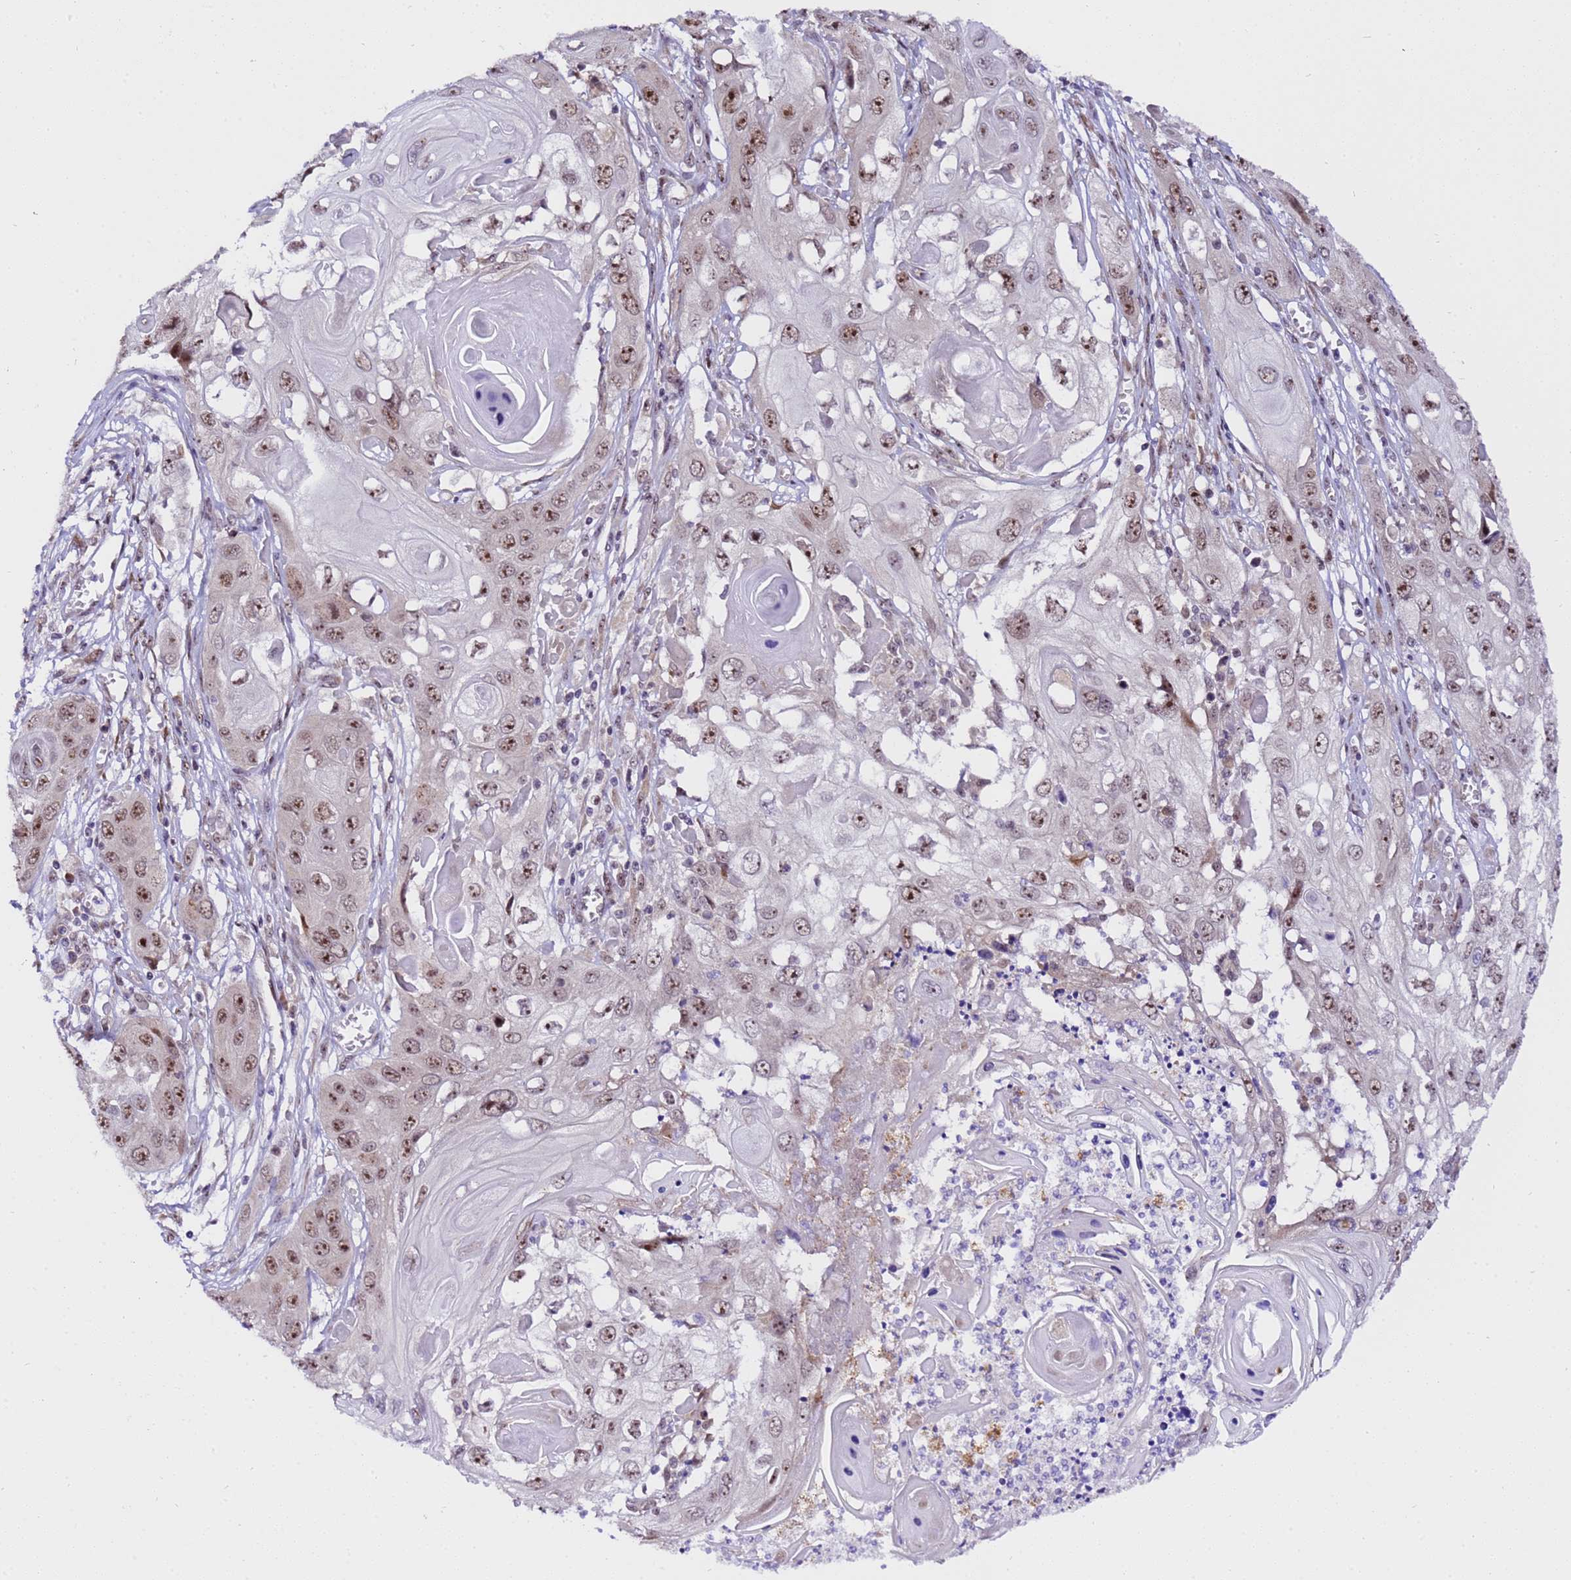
{"staining": {"intensity": "moderate", "quantity": ">75%", "location": "nuclear"}, "tissue": "skin cancer", "cell_type": "Tumor cells", "image_type": "cancer", "snomed": [{"axis": "morphology", "description": "Squamous cell carcinoma, NOS"}, {"axis": "topography", "description": "Skin"}], "caption": "Approximately >75% of tumor cells in human skin squamous cell carcinoma exhibit moderate nuclear protein staining as visualized by brown immunohistochemical staining.", "gene": "SLX4IP", "patient": {"sex": "male", "age": 55}}